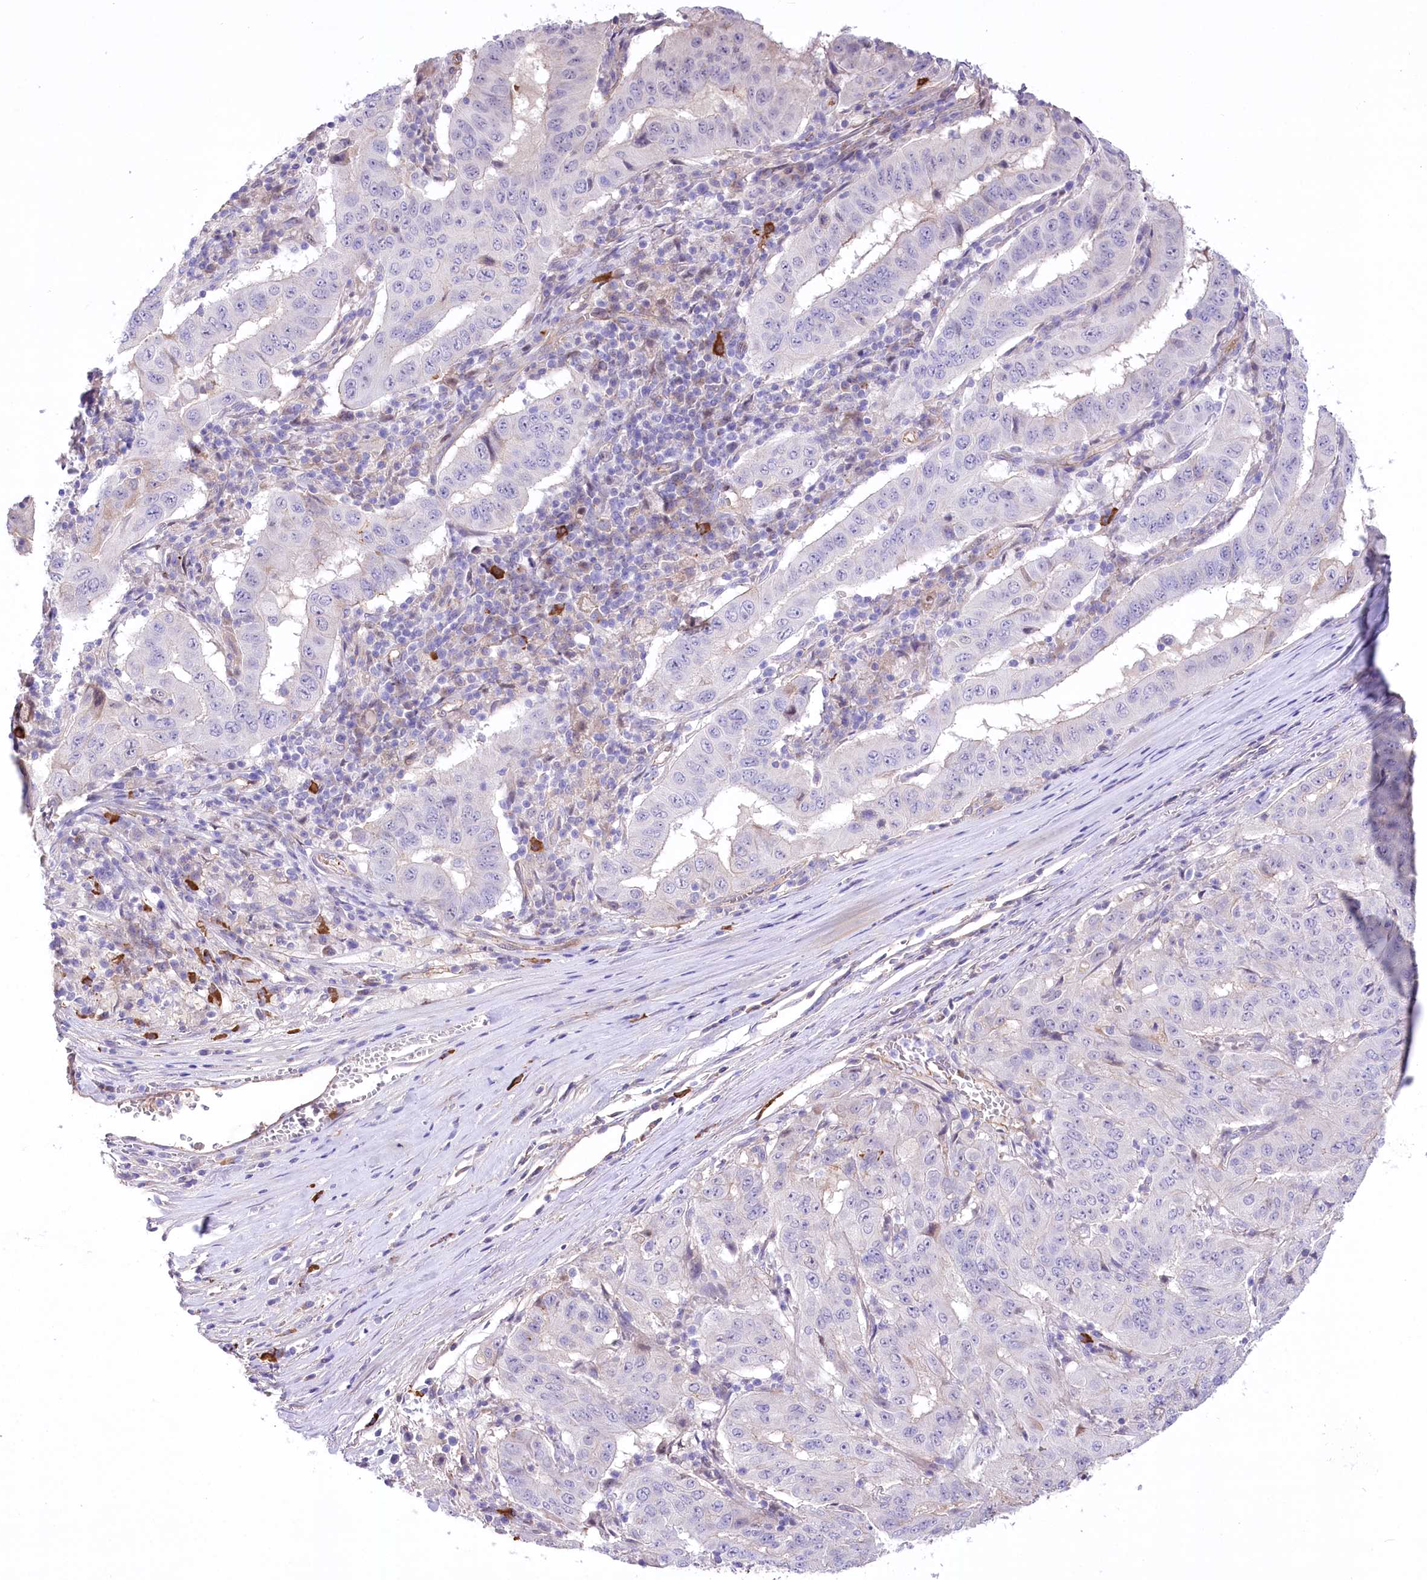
{"staining": {"intensity": "negative", "quantity": "none", "location": "none"}, "tissue": "pancreatic cancer", "cell_type": "Tumor cells", "image_type": "cancer", "snomed": [{"axis": "morphology", "description": "Adenocarcinoma, NOS"}, {"axis": "topography", "description": "Pancreas"}], "caption": "Micrograph shows no protein positivity in tumor cells of pancreatic adenocarcinoma tissue. (DAB immunohistochemistry visualized using brightfield microscopy, high magnification).", "gene": "CEP164", "patient": {"sex": "male", "age": 63}}